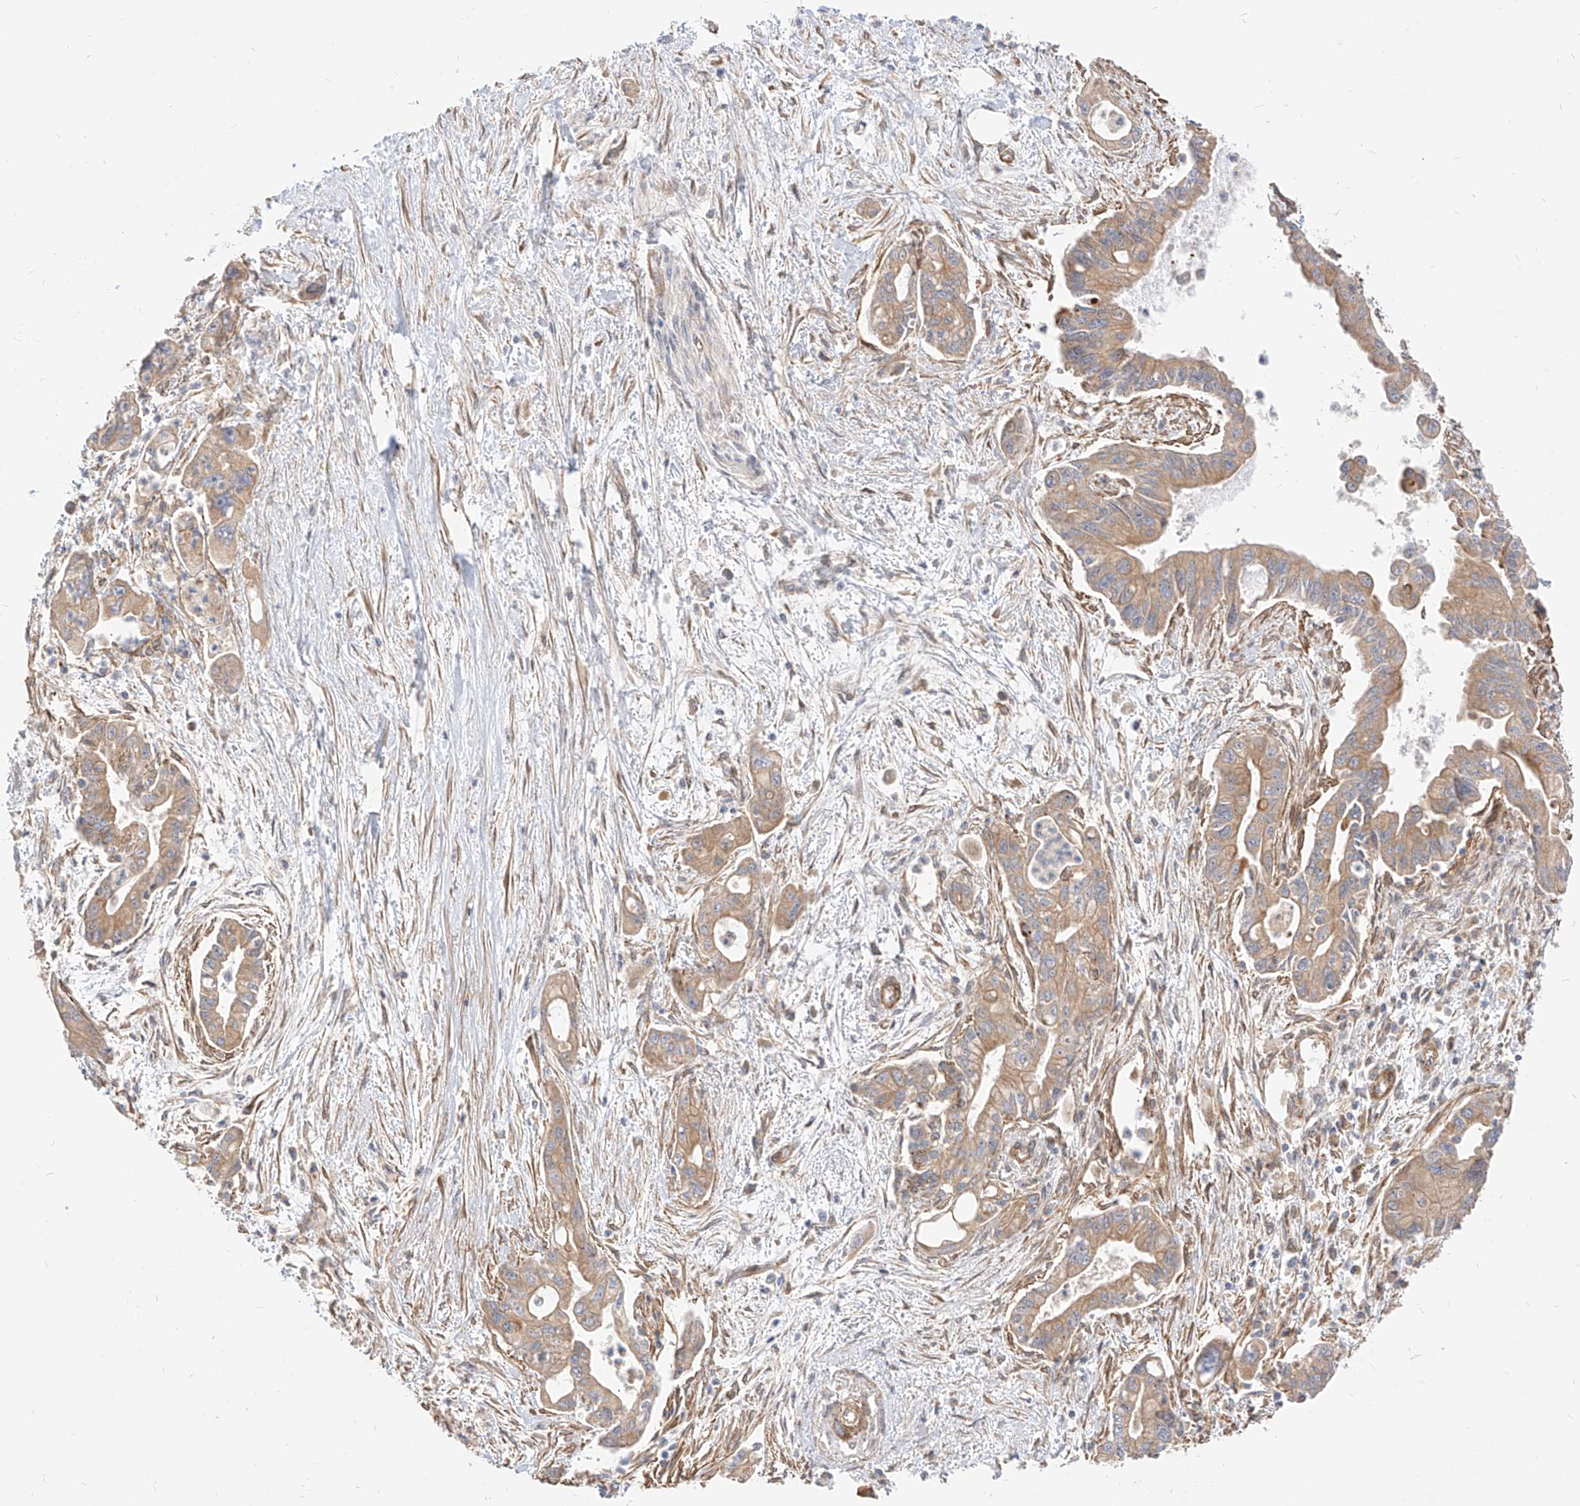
{"staining": {"intensity": "weak", "quantity": ">75%", "location": "cytoplasmic/membranous"}, "tissue": "pancreatic cancer", "cell_type": "Tumor cells", "image_type": "cancer", "snomed": [{"axis": "morphology", "description": "Adenocarcinoma, NOS"}, {"axis": "topography", "description": "Pancreas"}], "caption": "Immunohistochemical staining of pancreatic cancer (adenocarcinoma) demonstrates low levels of weak cytoplasmic/membranous protein expression in approximately >75% of tumor cells.", "gene": "PLCL1", "patient": {"sex": "male", "age": 70}}